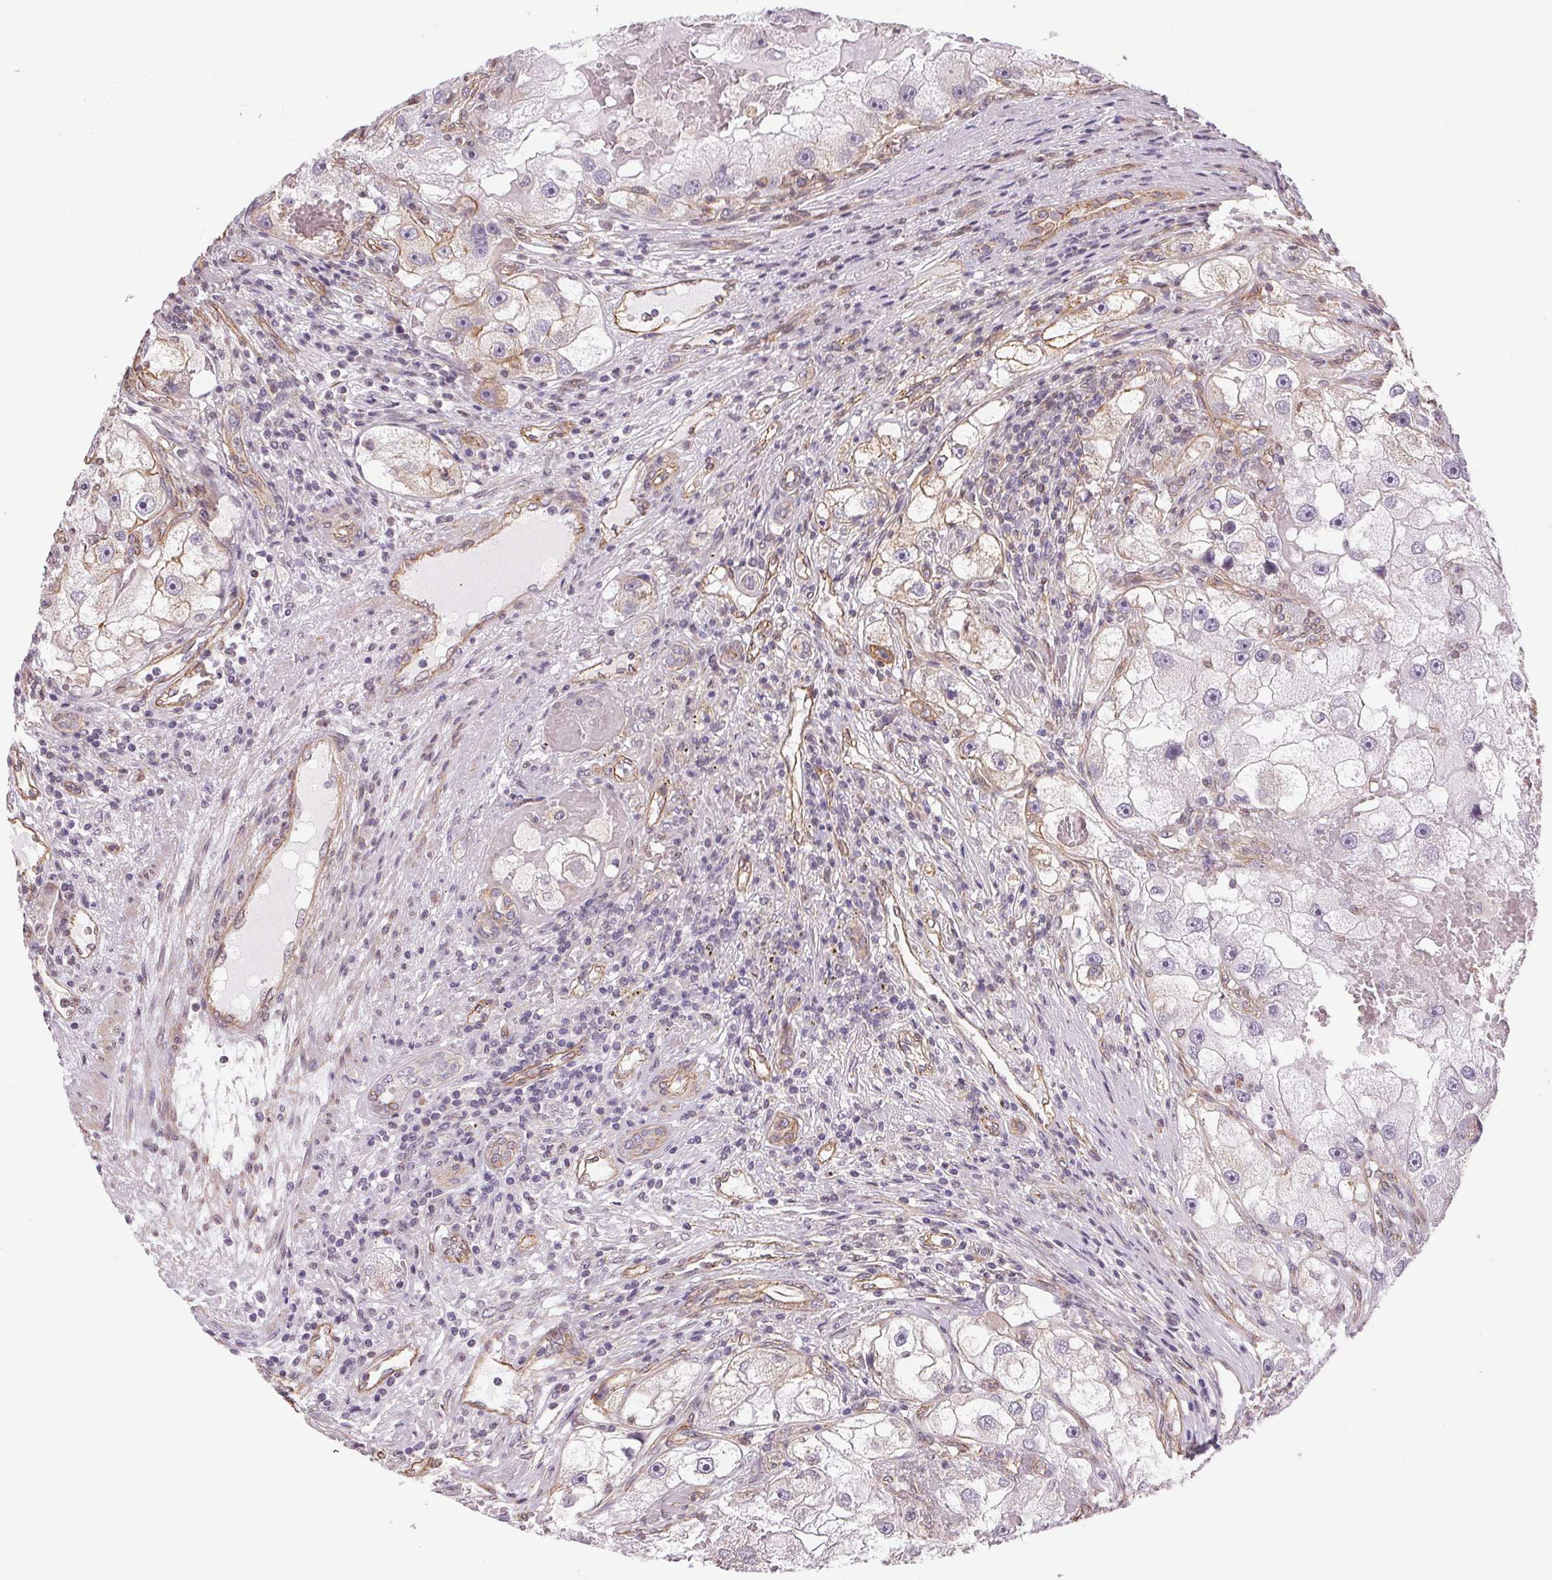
{"staining": {"intensity": "weak", "quantity": "<25%", "location": "cytoplasmic/membranous"}, "tissue": "renal cancer", "cell_type": "Tumor cells", "image_type": "cancer", "snomed": [{"axis": "morphology", "description": "Adenocarcinoma, NOS"}, {"axis": "topography", "description": "Kidney"}], "caption": "Histopathology image shows no significant protein staining in tumor cells of adenocarcinoma (renal).", "gene": "PLA2G4F", "patient": {"sex": "male", "age": 63}}